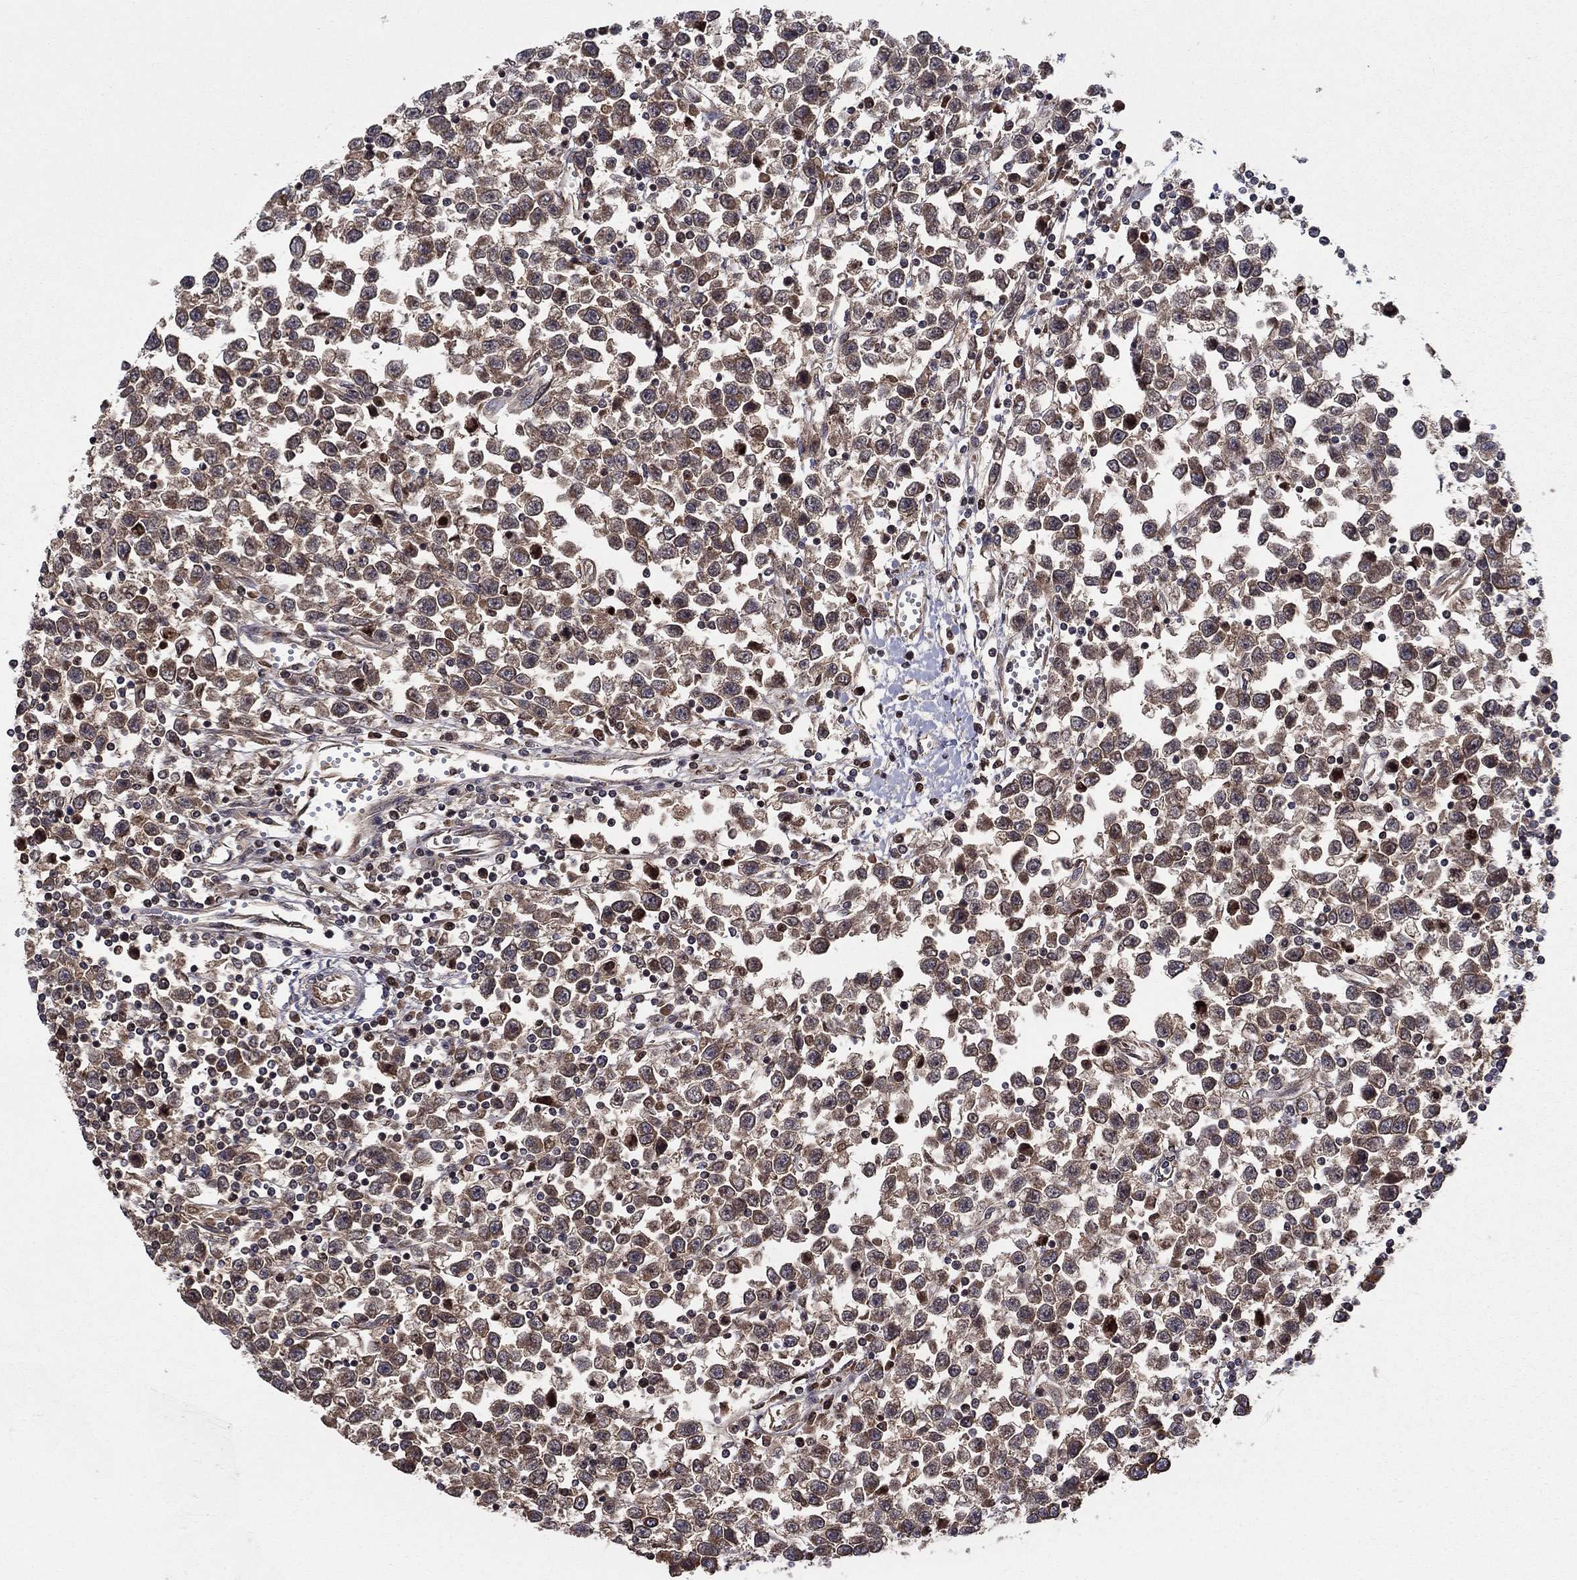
{"staining": {"intensity": "strong", "quantity": "<25%", "location": "cytoplasmic/membranous,nuclear"}, "tissue": "testis cancer", "cell_type": "Tumor cells", "image_type": "cancer", "snomed": [{"axis": "morphology", "description": "Seminoma, NOS"}, {"axis": "topography", "description": "Testis"}], "caption": "Testis seminoma stained with a brown dye displays strong cytoplasmic/membranous and nuclear positive positivity in approximately <25% of tumor cells.", "gene": "BMERB1", "patient": {"sex": "male", "age": 34}}